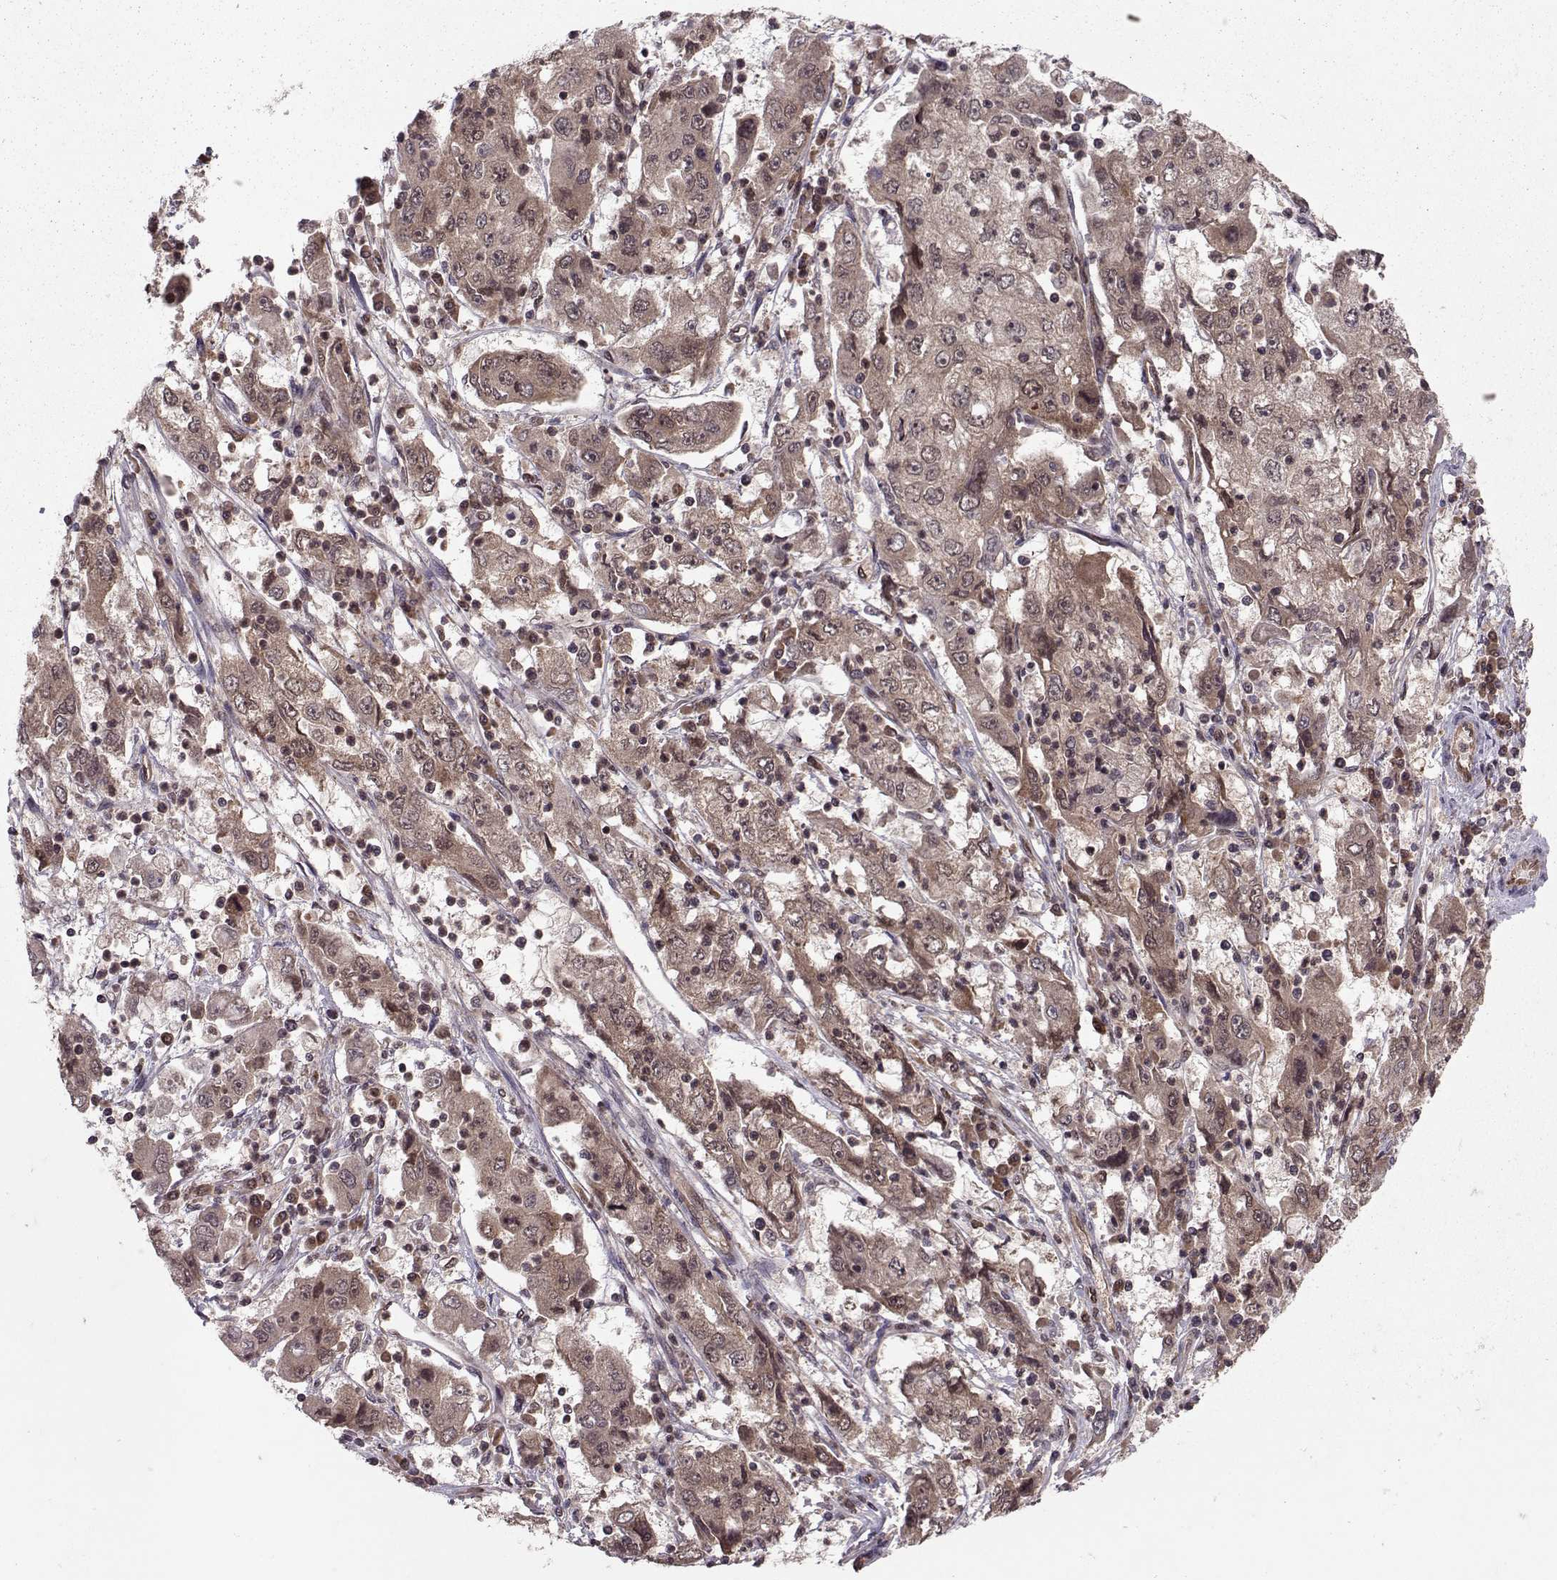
{"staining": {"intensity": "weak", "quantity": ">75%", "location": "cytoplasmic/membranous"}, "tissue": "cervical cancer", "cell_type": "Tumor cells", "image_type": "cancer", "snomed": [{"axis": "morphology", "description": "Squamous cell carcinoma, NOS"}, {"axis": "topography", "description": "Cervix"}], "caption": "Protein positivity by immunohistochemistry shows weak cytoplasmic/membranous expression in approximately >75% of tumor cells in squamous cell carcinoma (cervical). Immunohistochemistry (ihc) stains the protein in brown and the nuclei are stained blue.", "gene": "PPP2R2A", "patient": {"sex": "female", "age": 36}}